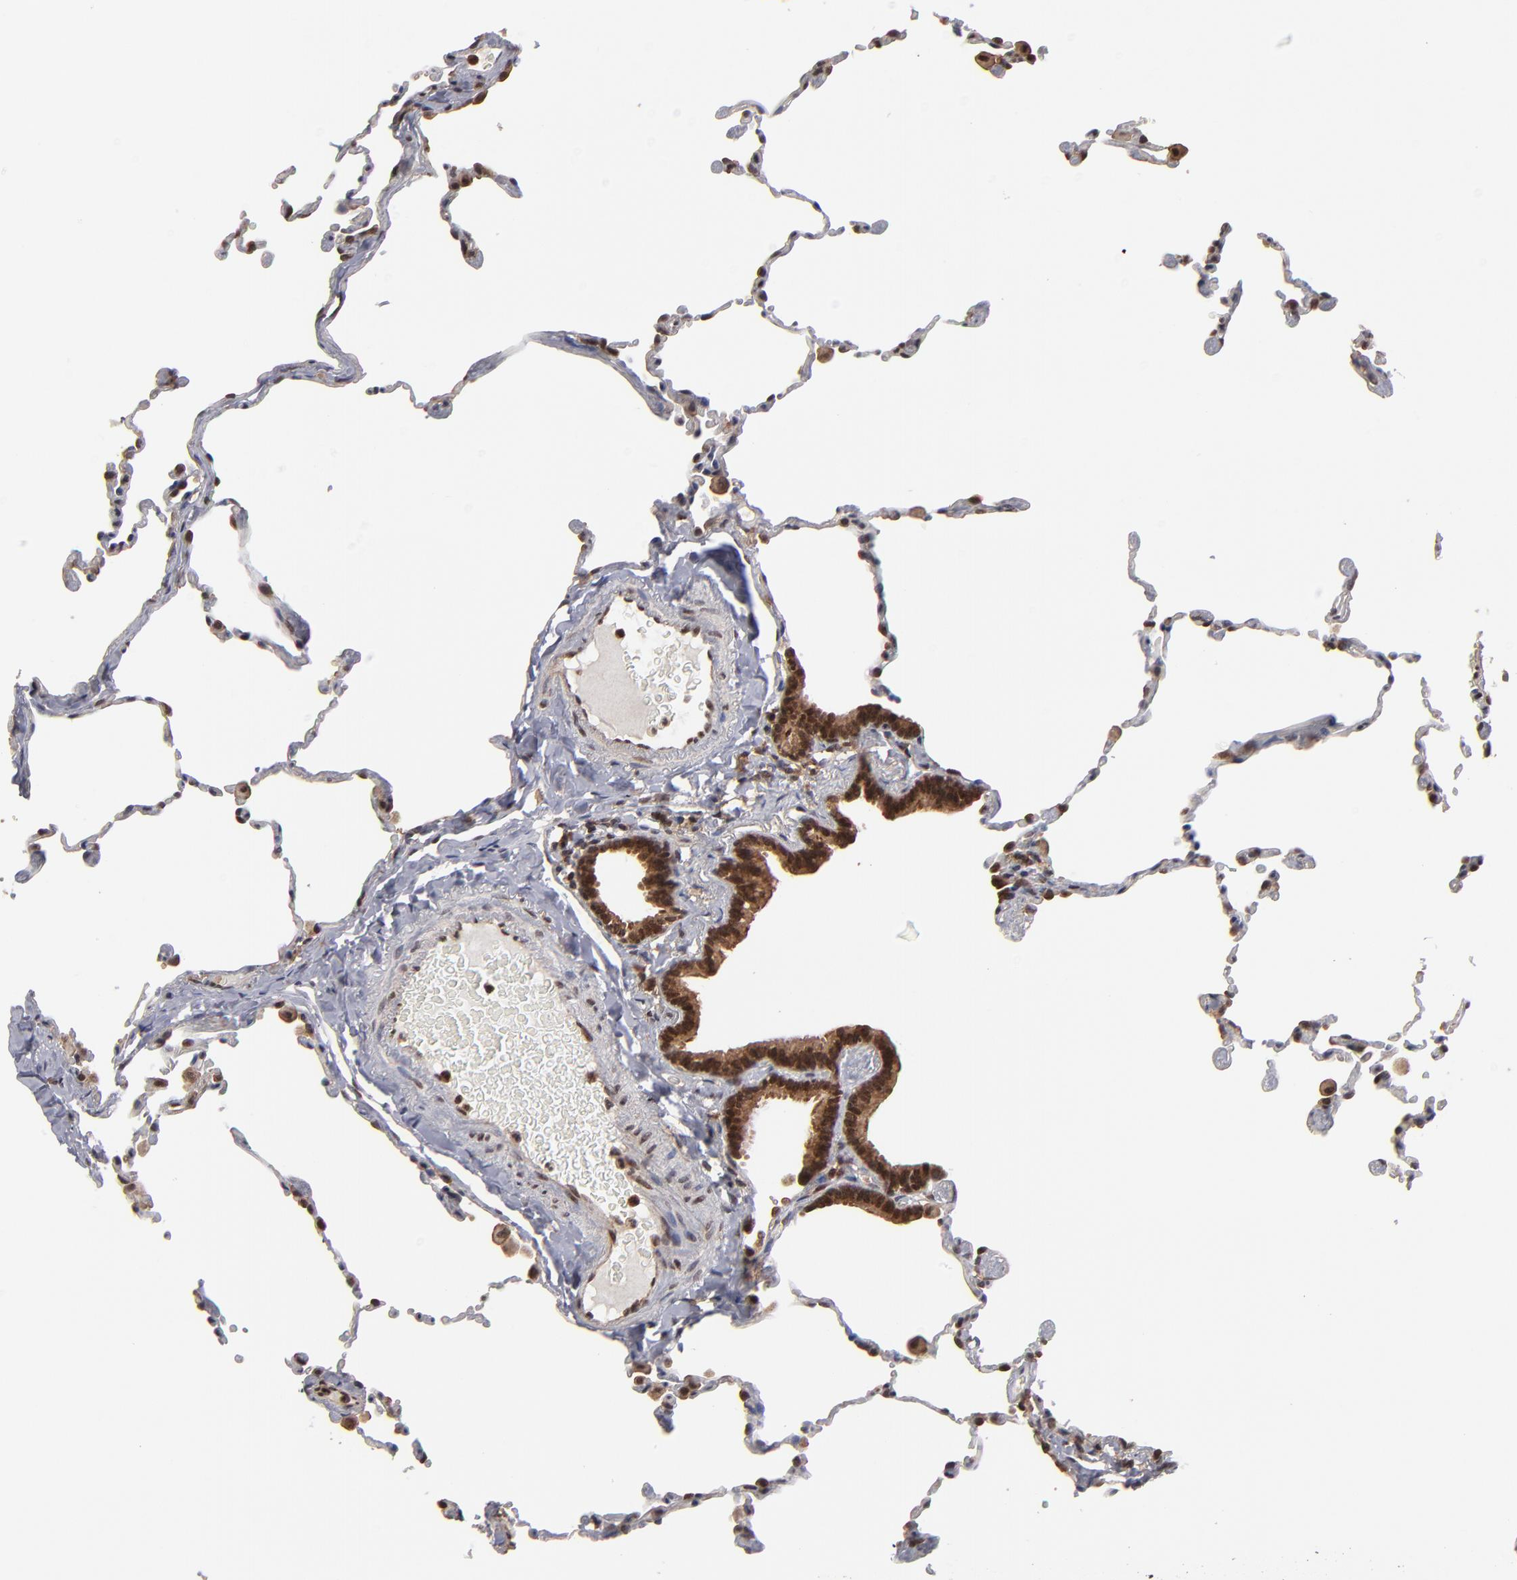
{"staining": {"intensity": "strong", "quantity": ">75%", "location": "nuclear"}, "tissue": "lung", "cell_type": "Alveolar cells", "image_type": "normal", "snomed": [{"axis": "morphology", "description": "Normal tissue, NOS"}, {"axis": "topography", "description": "Lung"}], "caption": "IHC (DAB (3,3'-diaminobenzidine)) staining of normal lung exhibits strong nuclear protein expression in about >75% of alveolar cells. Nuclei are stained in blue.", "gene": "RGS6", "patient": {"sex": "female", "age": 61}}